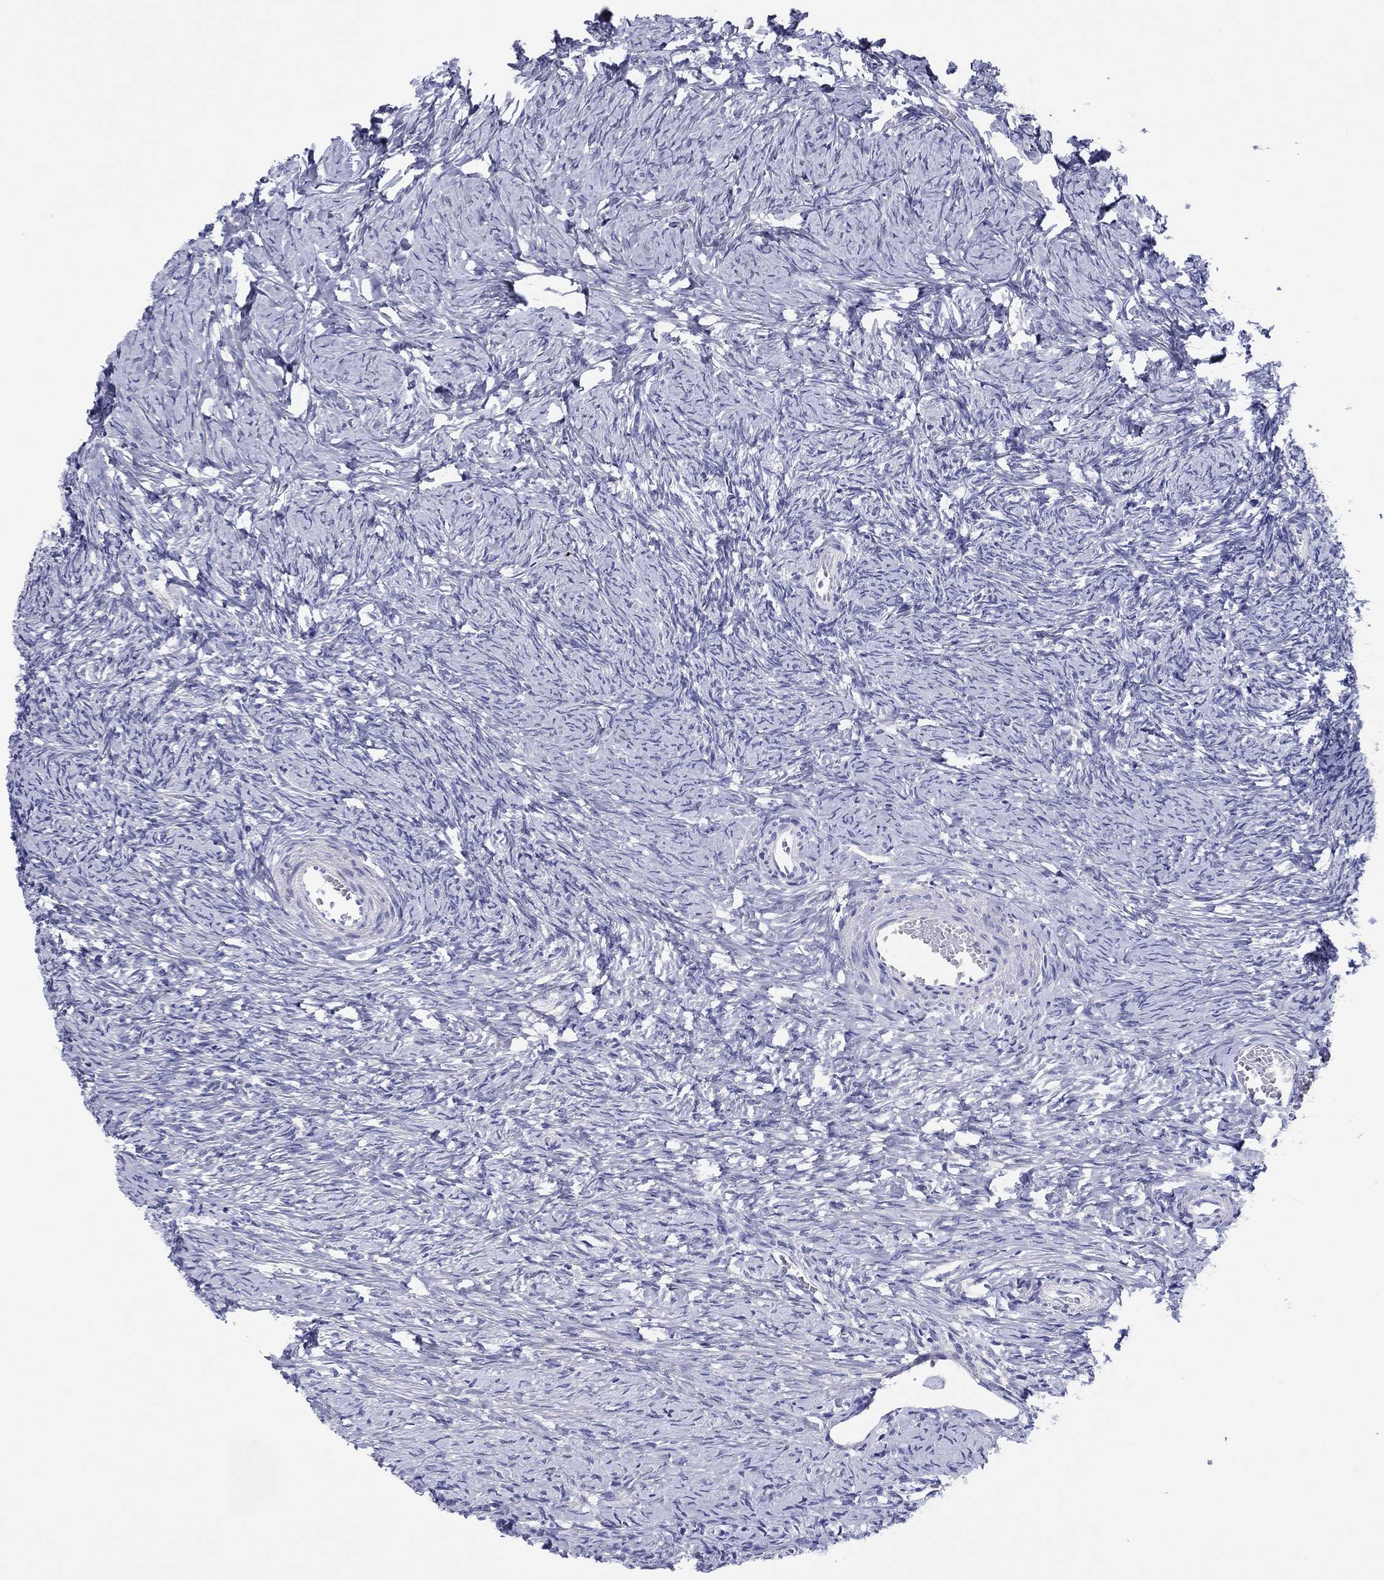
{"staining": {"intensity": "negative", "quantity": "none", "location": "none"}, "tissue": "ovary", "cell_type": "Follicle cells", "image_type": "normal", "snomed": [{"axis": "morphology", "description": "Normal tissue, NOS"}, {"axis": "topography", "description": "Ovary"}], "caption": "Immunohistochemistry of benign human ovary shows no staining in follicle cells.", "gene": "HDC", "patient": {"sex": "female", "age": 39}}